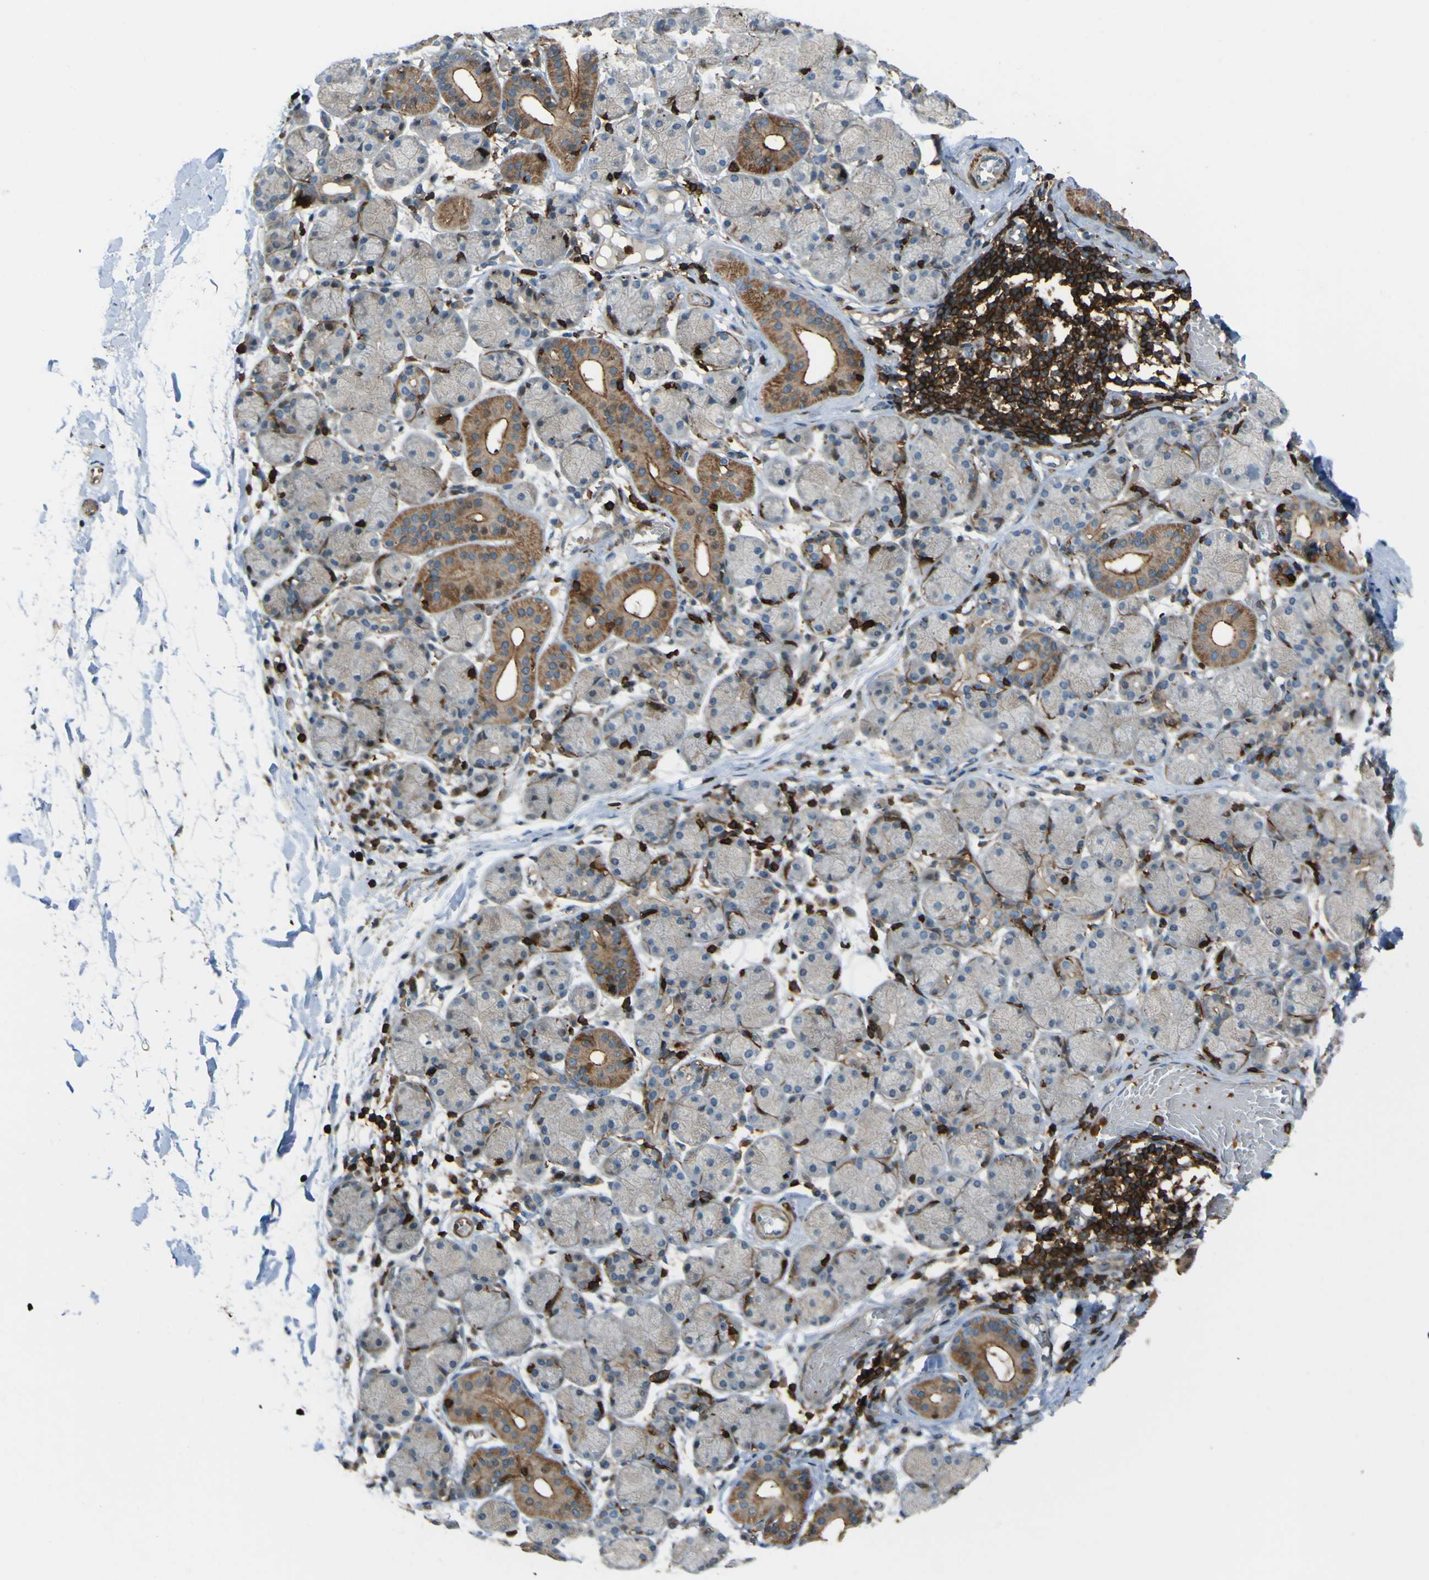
{"staining": {"intensity": "moderate", "quantity": "<25%", "location": "cytoplasmic/membranous"}, "tissue": "salivary gland", "cell_type": "Glandular cells", "image_type": "normal", "snomed": [{"axis": "morphology", "description": "Normal tissue, NOS"}, {"axis": "topography", "description": "Salivary gland"}], "caption": "Brown immunohistochemical staining in benign human salivary gland demonstrates moderate cytoplasmic/membranous positivity in about <25% of glandular cells. (IHC, brightfield microscopy, high magnification).", "gene": "PCDHB5", "patient": {"sex": "female", "age": 24}}